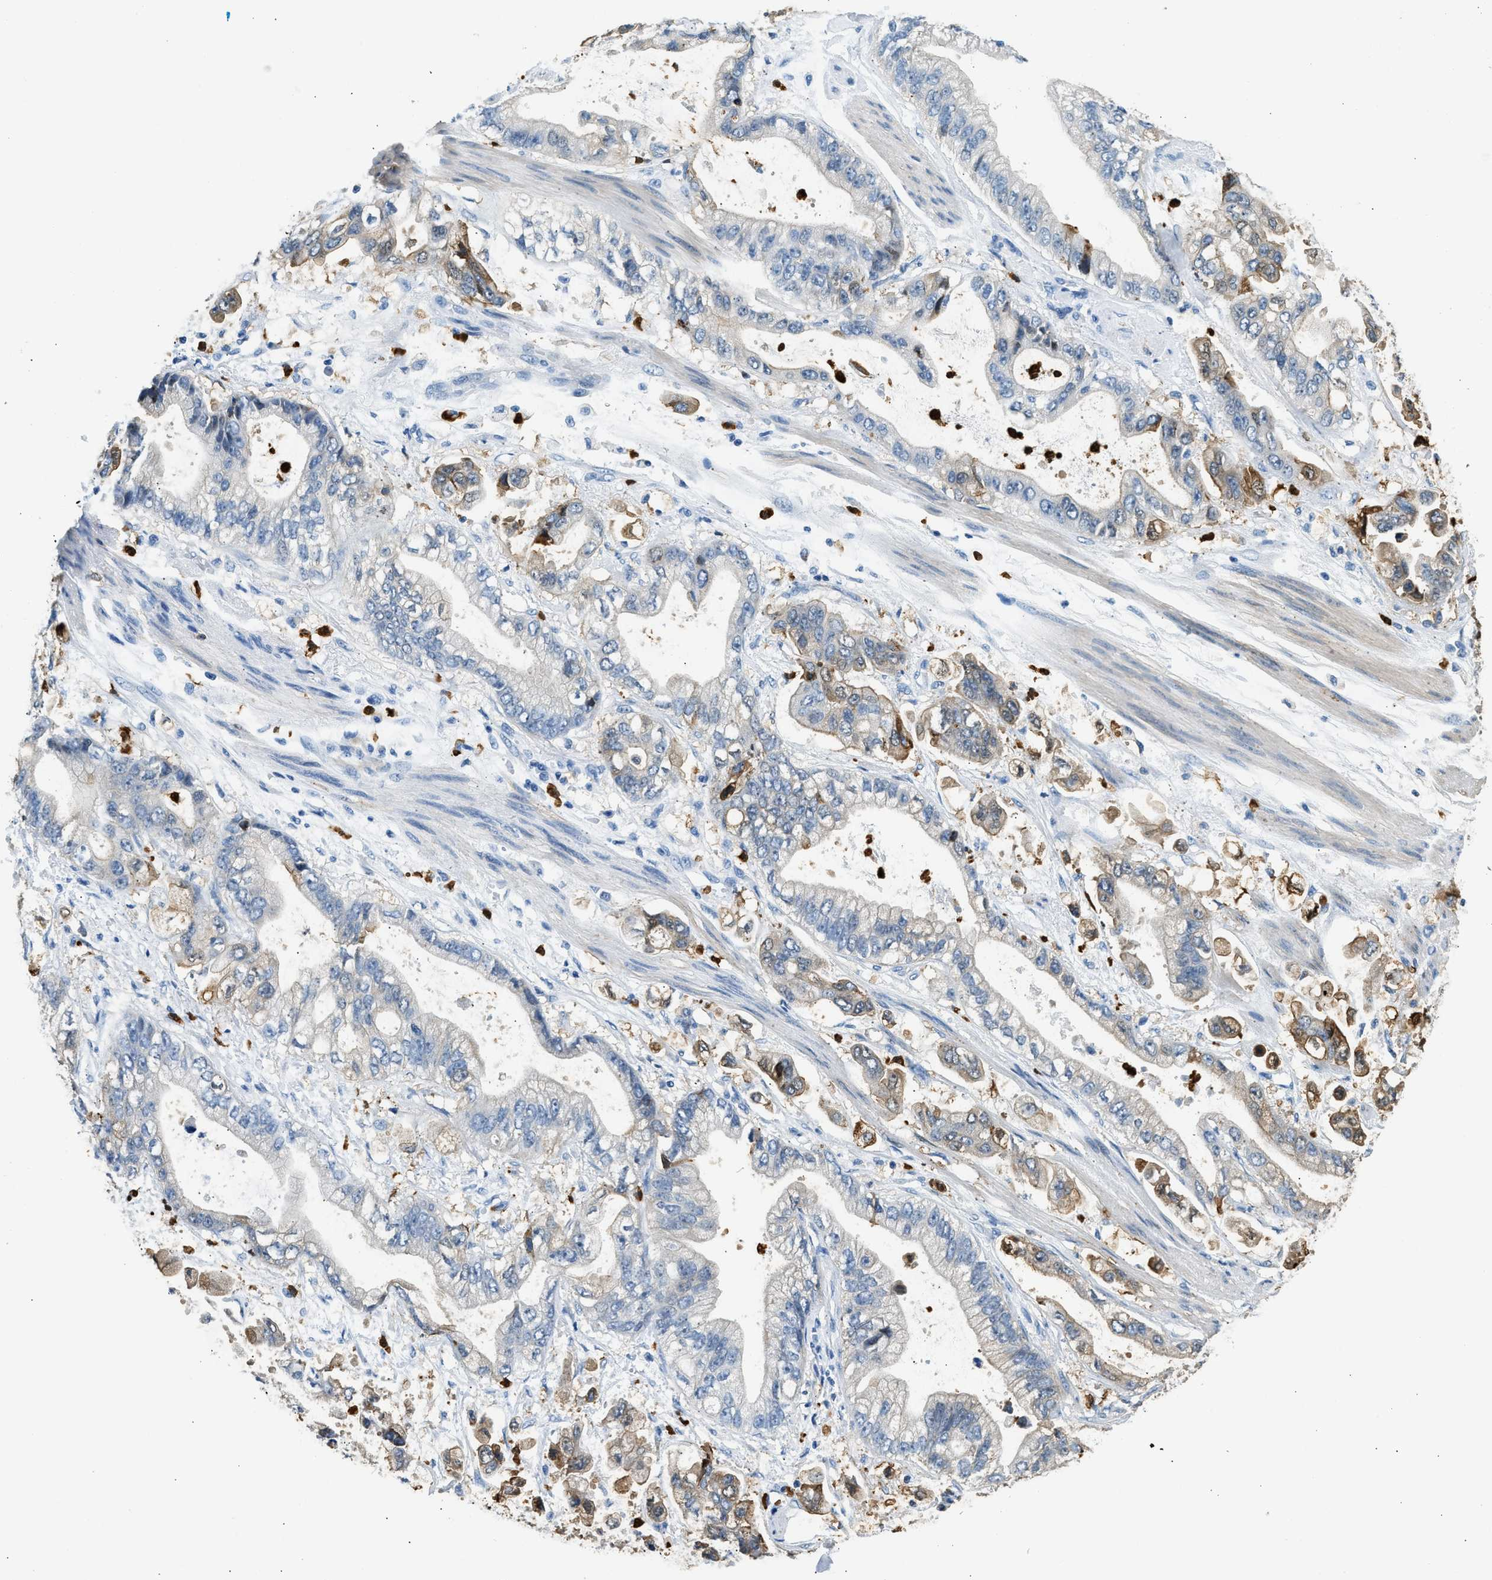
{"staining": {"intensity": "moderate", "quantity": "<25%", "location": "cytoplasmic/membranous"}, "tissue": "stomach cancer", "cell_type": "Tumor cells", "image_type": "cancer", "snomed": [{"axis": "morphology", "description": "Normal tissue, NOS"}, {"axis": "morphology", "description": "Adenocarcinoma, NOS"}, {"axis": "topography", "description": "Stomach"}], "caption": "A brown stain shows moderate cytoplasmic/membranous positivity of a protein in stomach cancer (adenocarcinoma) tumor cells.", "gene": "ANXA3", "patient": {"sex": "male", "age": 62}}